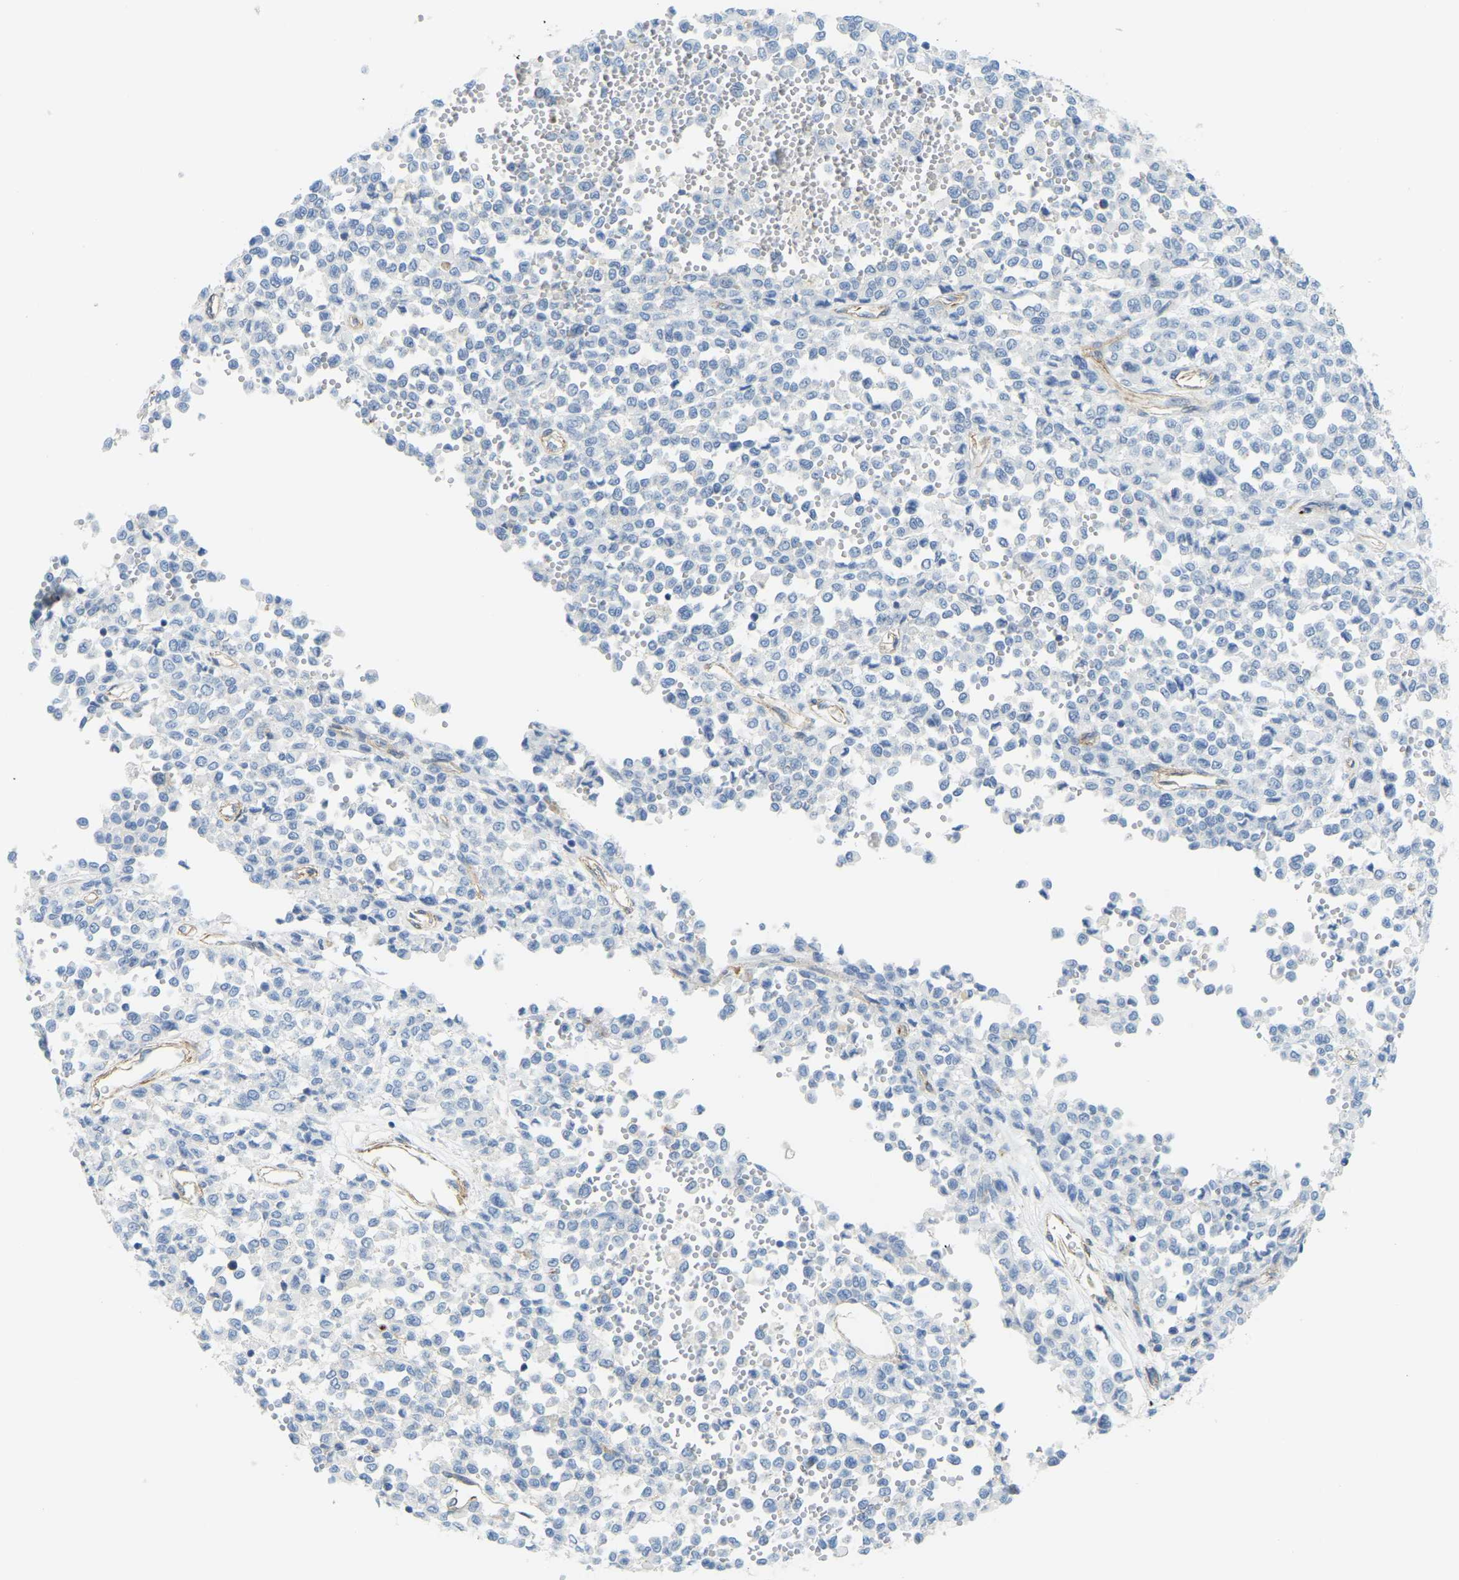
{"staining": {"intensity": "negative", "quantity": "none", "location": "none"}, "tissue": "melanoma", "cell_type": "Tumor cells", "image_type": "cancer", "snomed": [{"axis": "morphology", "description": "Malignant melanoma, Metastatic site"}, {"axis": "topography", "description": "Pancreas"}], "caption": "The photomicrograph demonstrates no significant positivity in tumor cells of melanoma.", "gene": "MYL3", "patient": {"sex": "female", "age": 30}}